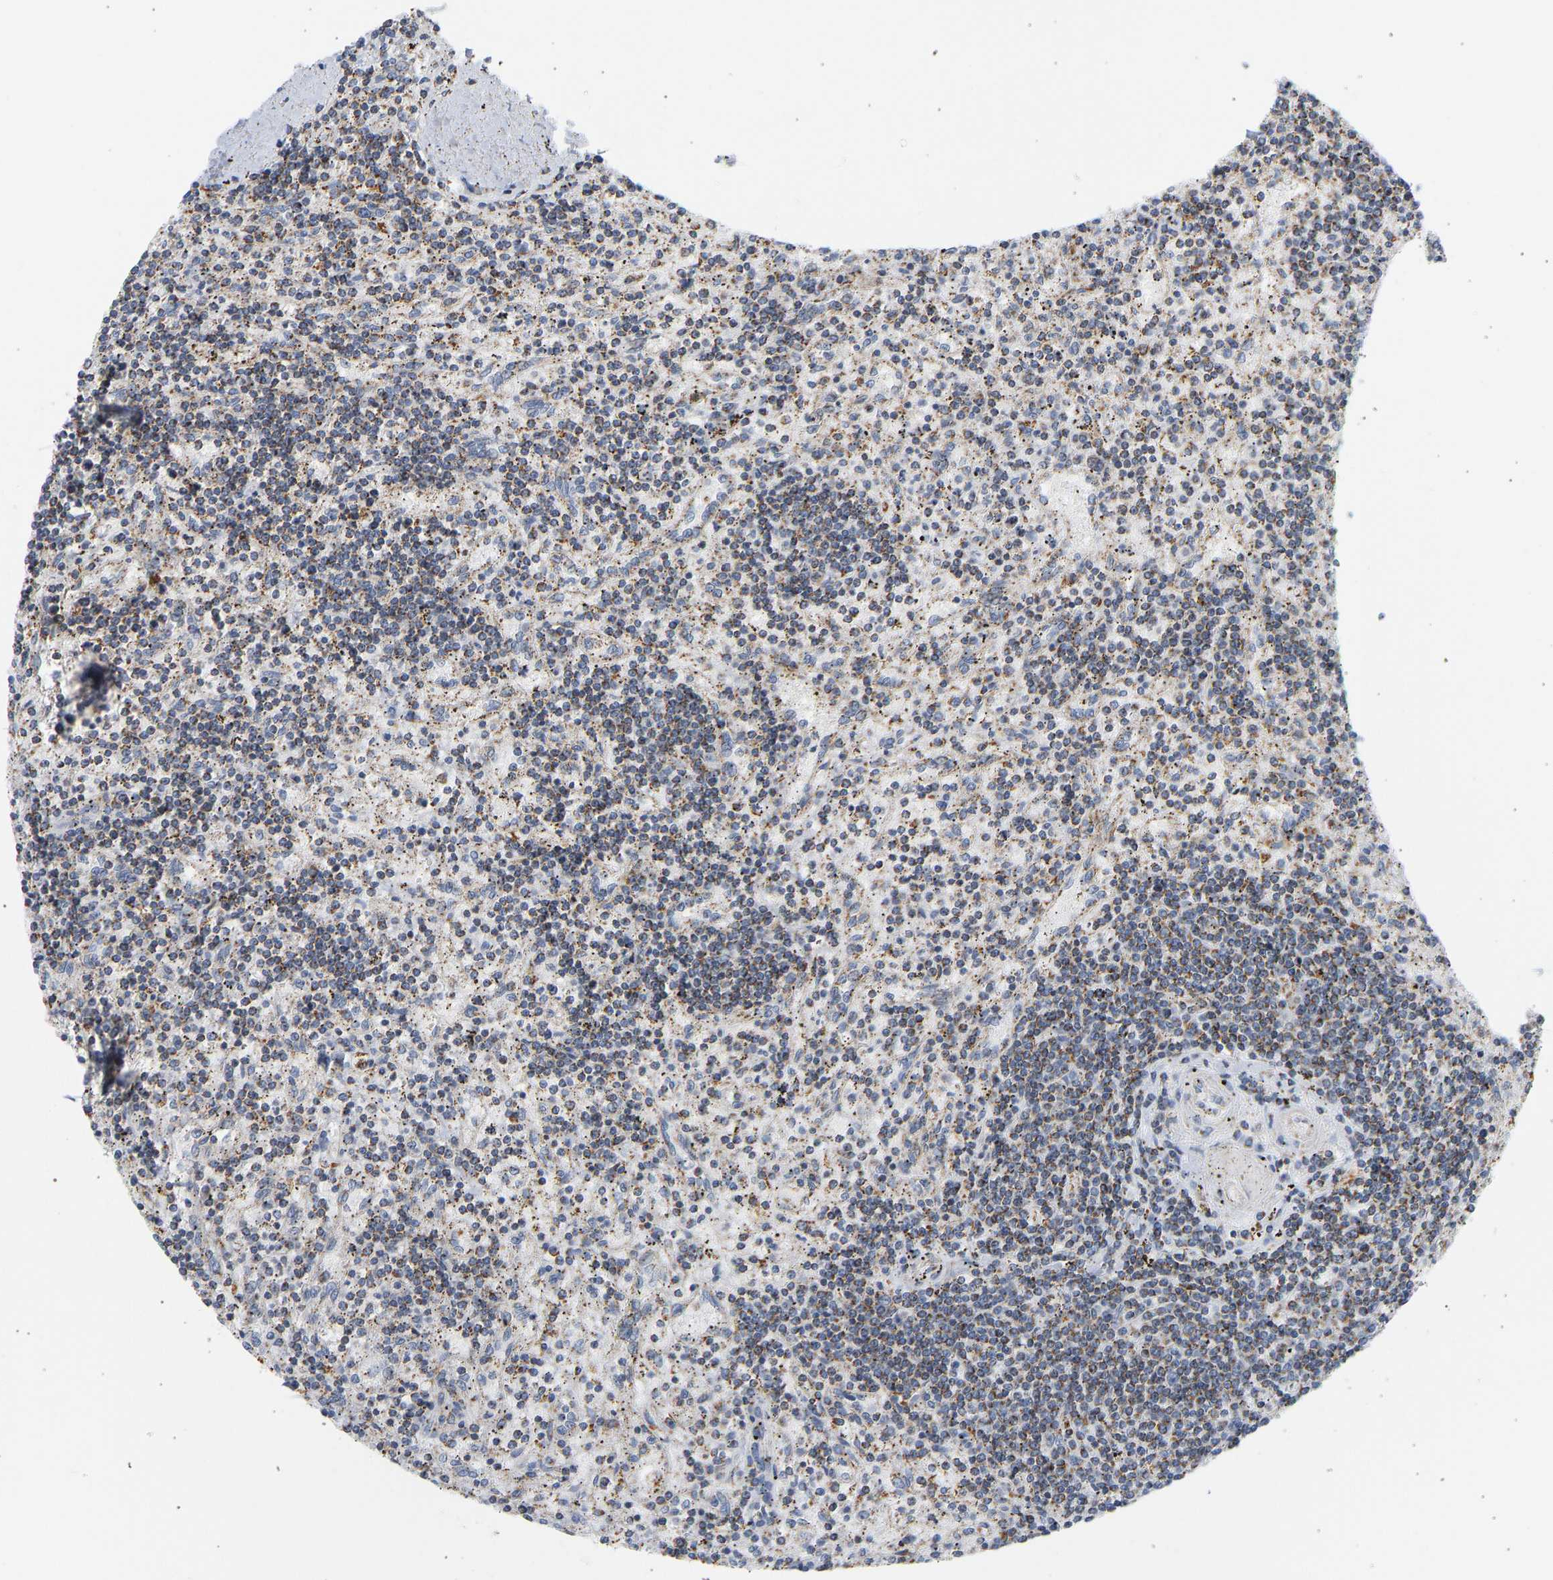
{"staining": {"intensity": "weak", "quantity": "25%-75%", "location": "cytoplasmic/membranous"}, "tissue": "lymphoma", "cell_type": "Tumor cells", "image_type": "cancer", "snomed": [{"axis": "morphology", "description": "Malignant lymphoma, non-Hodgkin's type, Low grade"}, {"axis": "topography", "description": "Spleen"}], "caption": "Malignant lymphoma, non-Hodgkin's type (low-grade) stained with a brown dye demonstrates weak cytoplasmic/membranous positive staining in approximately 25%-75% of tumor cells.", "gene": "GRPEL2", "patient": {"sex": "male", "age": 76}}